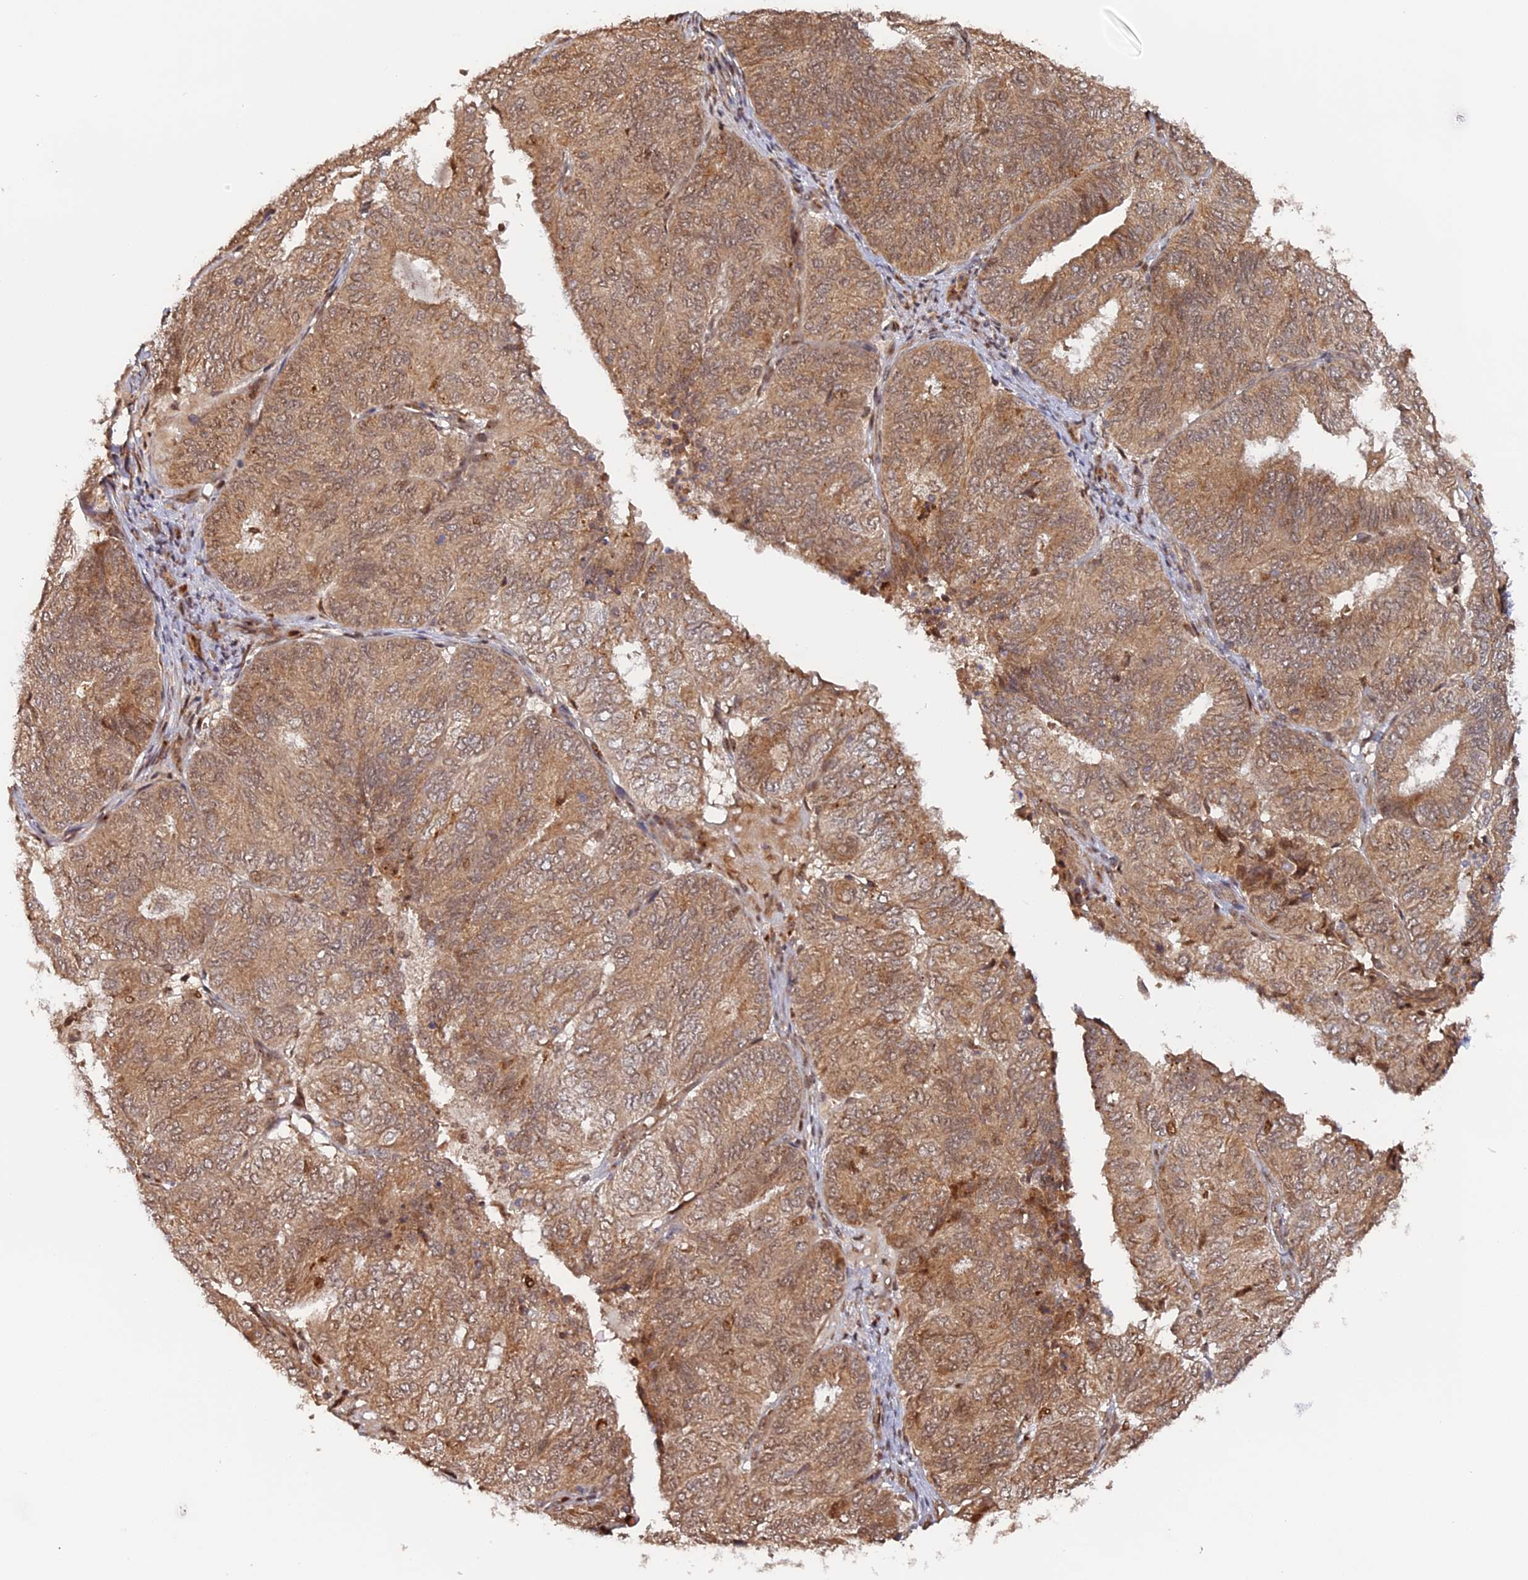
{"staining": {"intensity": "moderate", "quantity": ">75%", "location": "cytoplasmic/membranous,nuclear"}, "tissue": "endometrial cancer", "cell_type": "Tumor cells", "image_type": "cancer", "snomed": [{"axis": "morphology", "description": "Adenocarcinoma, NOS"}, {"axis": "topography", "description": "Uterus"}], "caption": "Immunohistochemical staining of human endometrial cancer (adenocarcinoma) demonstrates moderate cytoplasmic/membranous and nuclear protein expression in about >75% of tumor cells. The staining is performed using DAB (3,3'-diaminobenzidine) brown chromogen to label protein expression. The nuclei are counter-stained blue using hematoxylin.", "gene": "ANKRD24", "patient": {"sex": "female", "age": 60}}